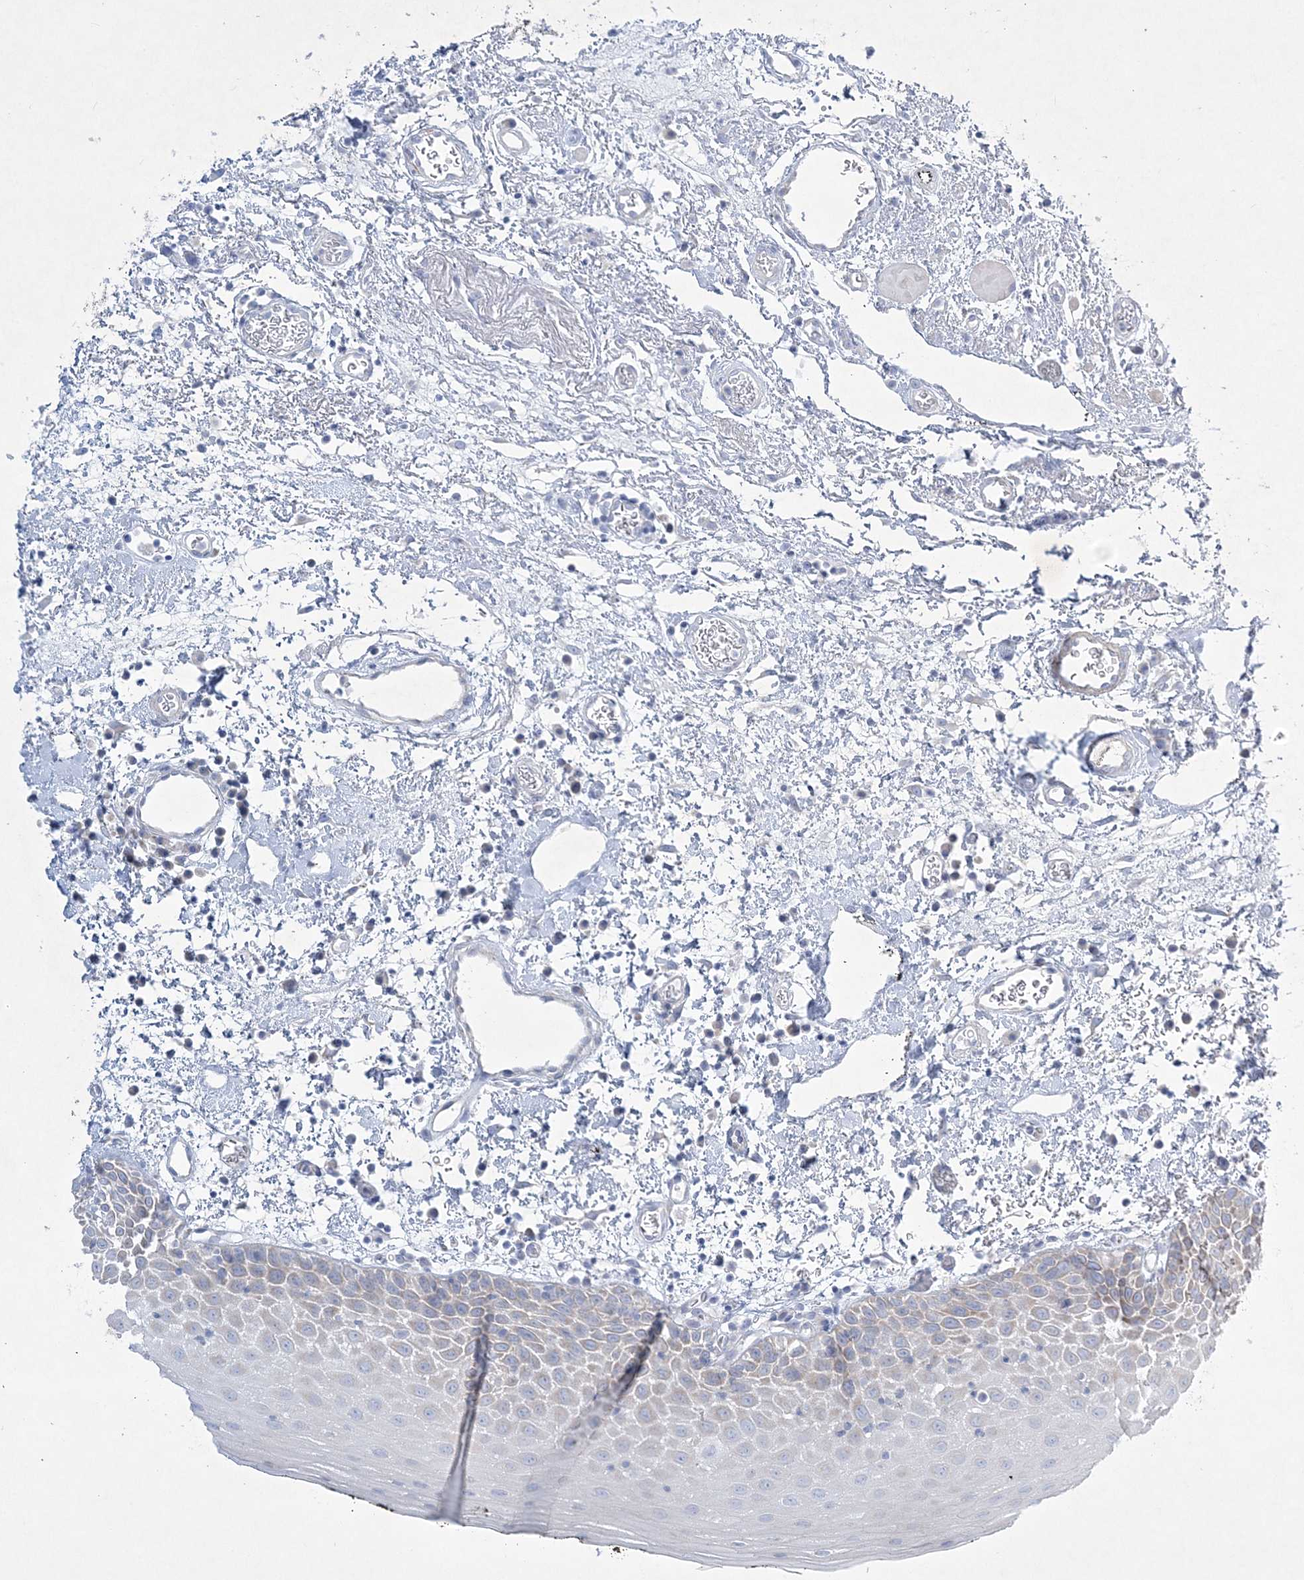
{"staining": {"intensity": "weak", "quantity": "<25%", "location": "cytoplasmic/membranous"}, "tissue": "oral mucosa", "cell_type": "Squamous epithelial cells", "image_type": "normal", "snomed": [{"axis": "morphology", "description": "Normal tissue, NOS"}, {"axis": "topography", "description": "Oral tissue"}], "caption": "Squamous epithelial cells are negative for protein expression in benign human oral mucosa. (DAB immunohistochemistry, high magnification).", "gene": "FARSB", "patient": {"sex": "male", "age": 74}}